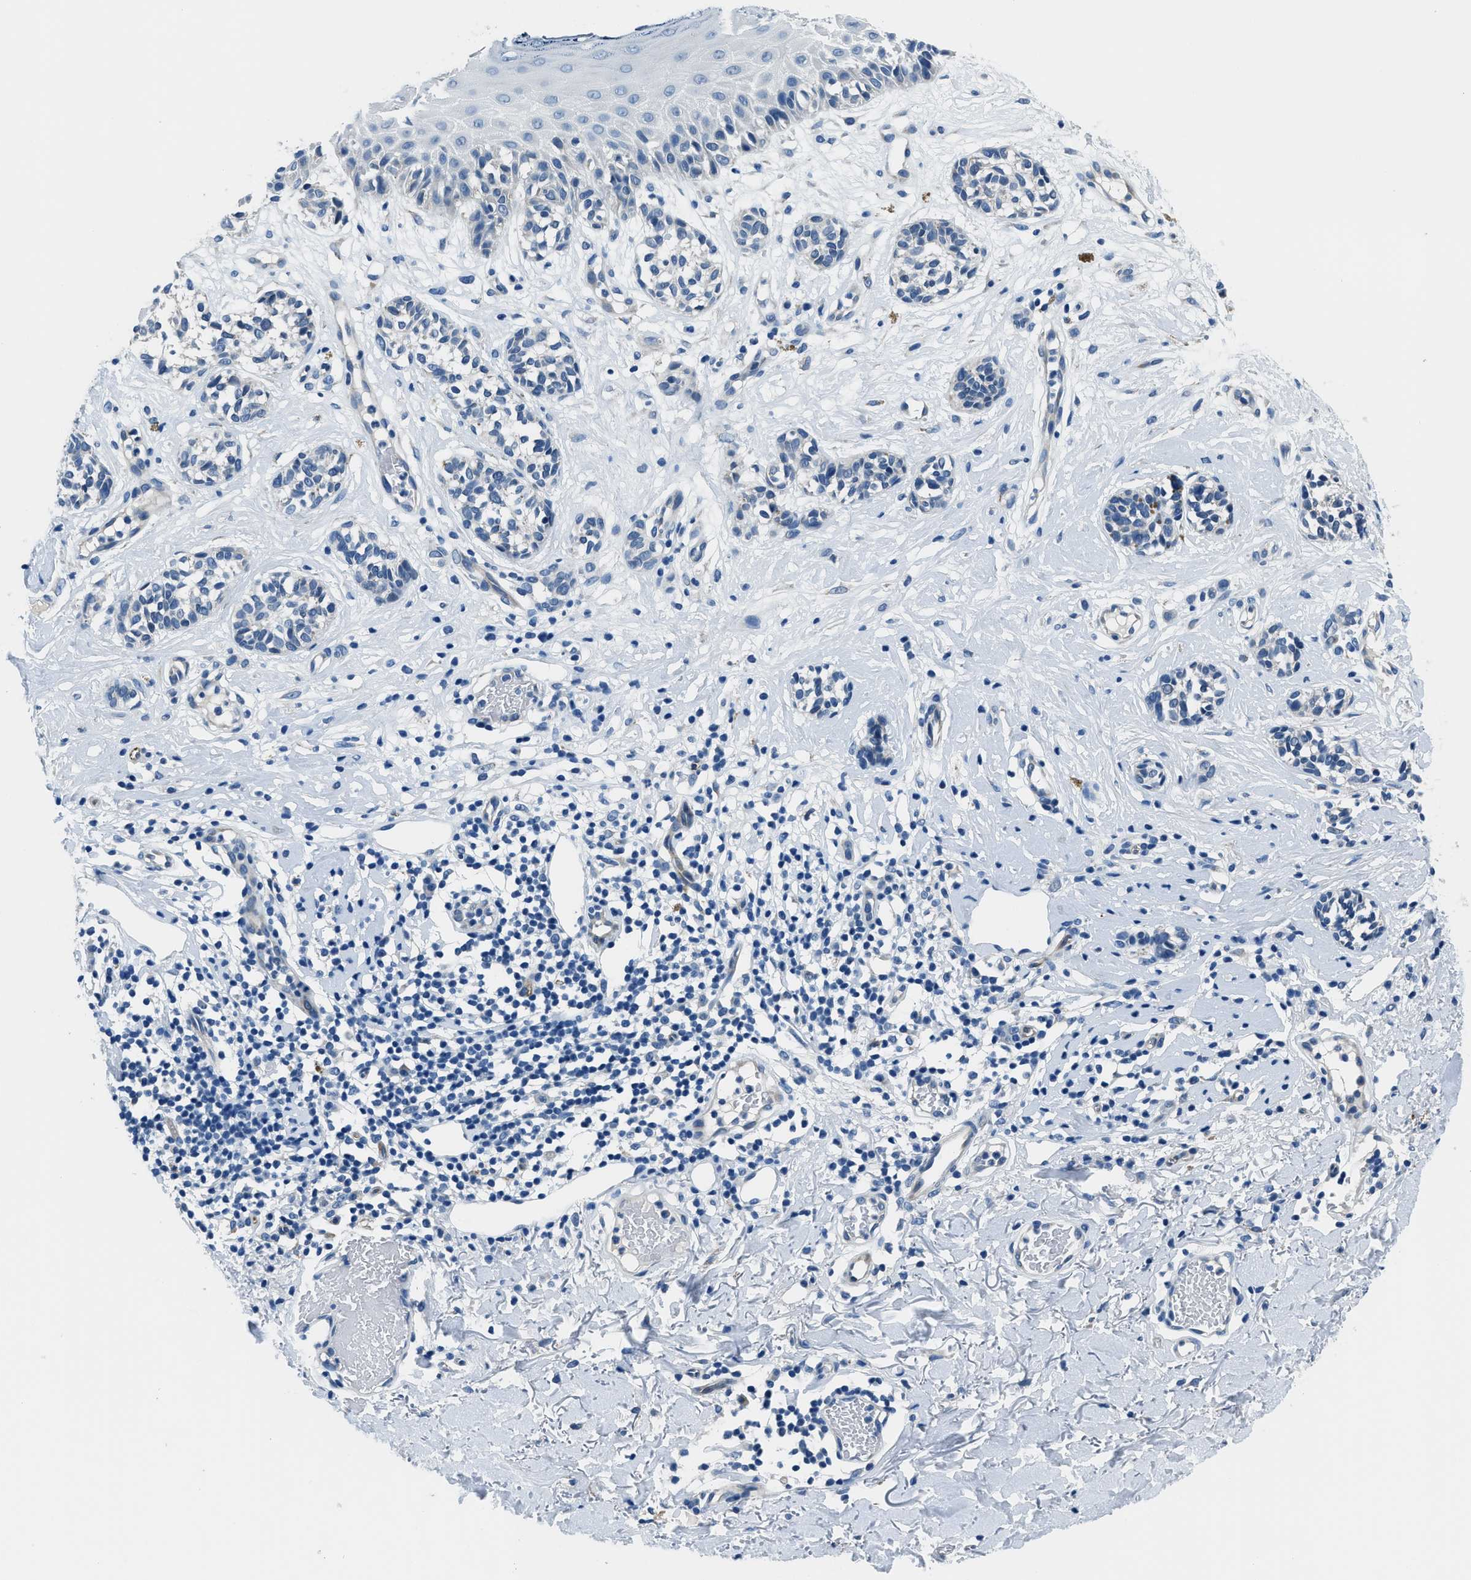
{"staining": {"intensity": "negative", "quantity": "none", "location": "none"}, "tissue": "melanoma", "cell_type": "Tumor cells", "image_type": "cancer", "snomed": [{"axis": "morphology", "description": "Malignant melanoma, NOS"}, {"axis": "topography", "description": "Skin"}], "caption": "The IHC micrograph has no significant staining in tumor cells of melanoma tissue.", "gene": "GJA3", "patient": {"sex": "male", "age": 64}}